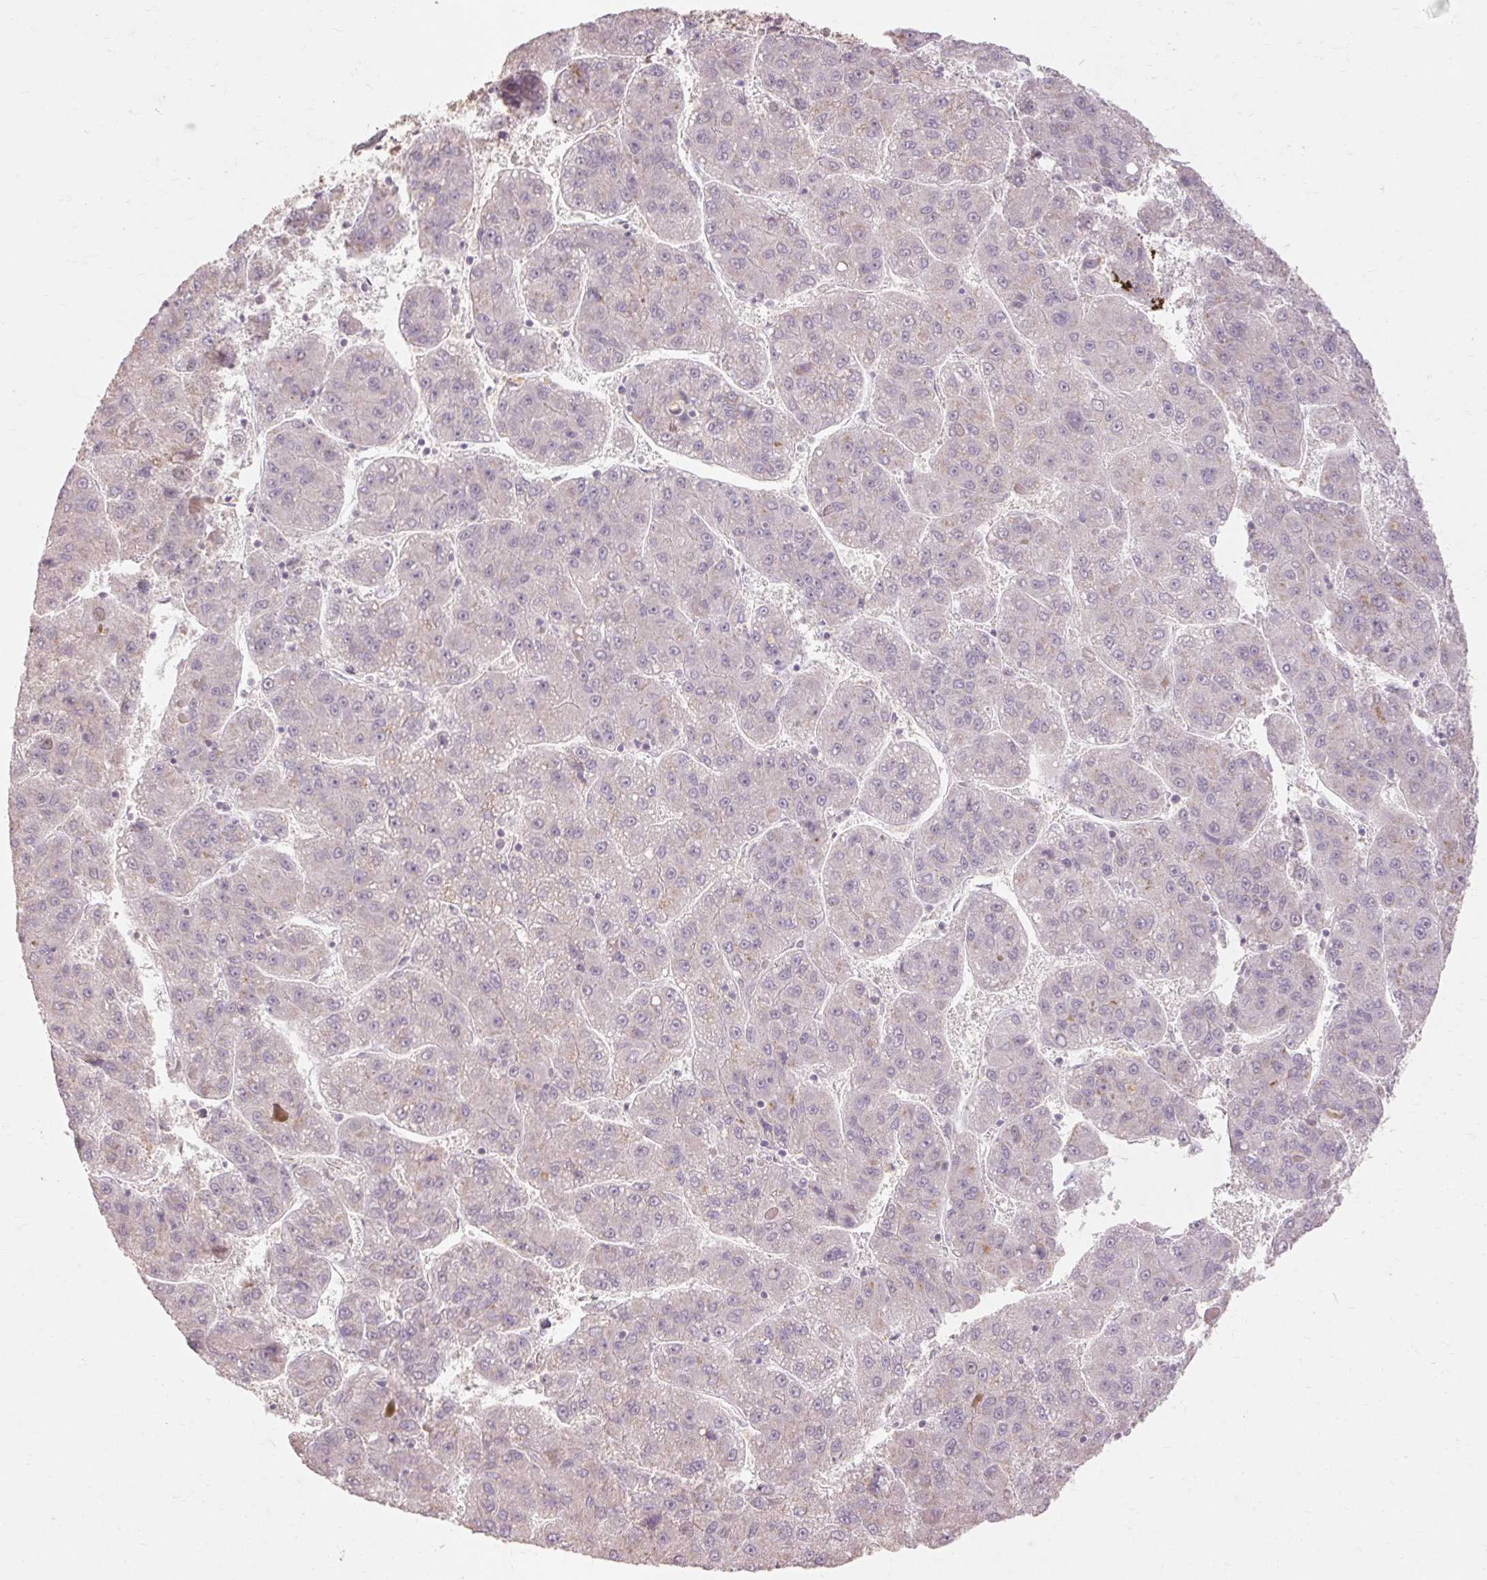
{"staining": {"intensity": "negative", "quantity": "none", "location": "none"}, "tissue": "liver cancer", "cell_type": "Tumor cells", "image_type": "cancer", "snomed": [{"axis": "morphology", "description": "Carcinoma, Hepatocellular, NOS"}, {"axis": "topography", "description": "Liver"}], "caption": "Human liver cancer stained for a protein using immunohistochemistry shows no expression in tumor cells.", "gene": "SKP2", "patient": {"sex": "female", "age": 82}}